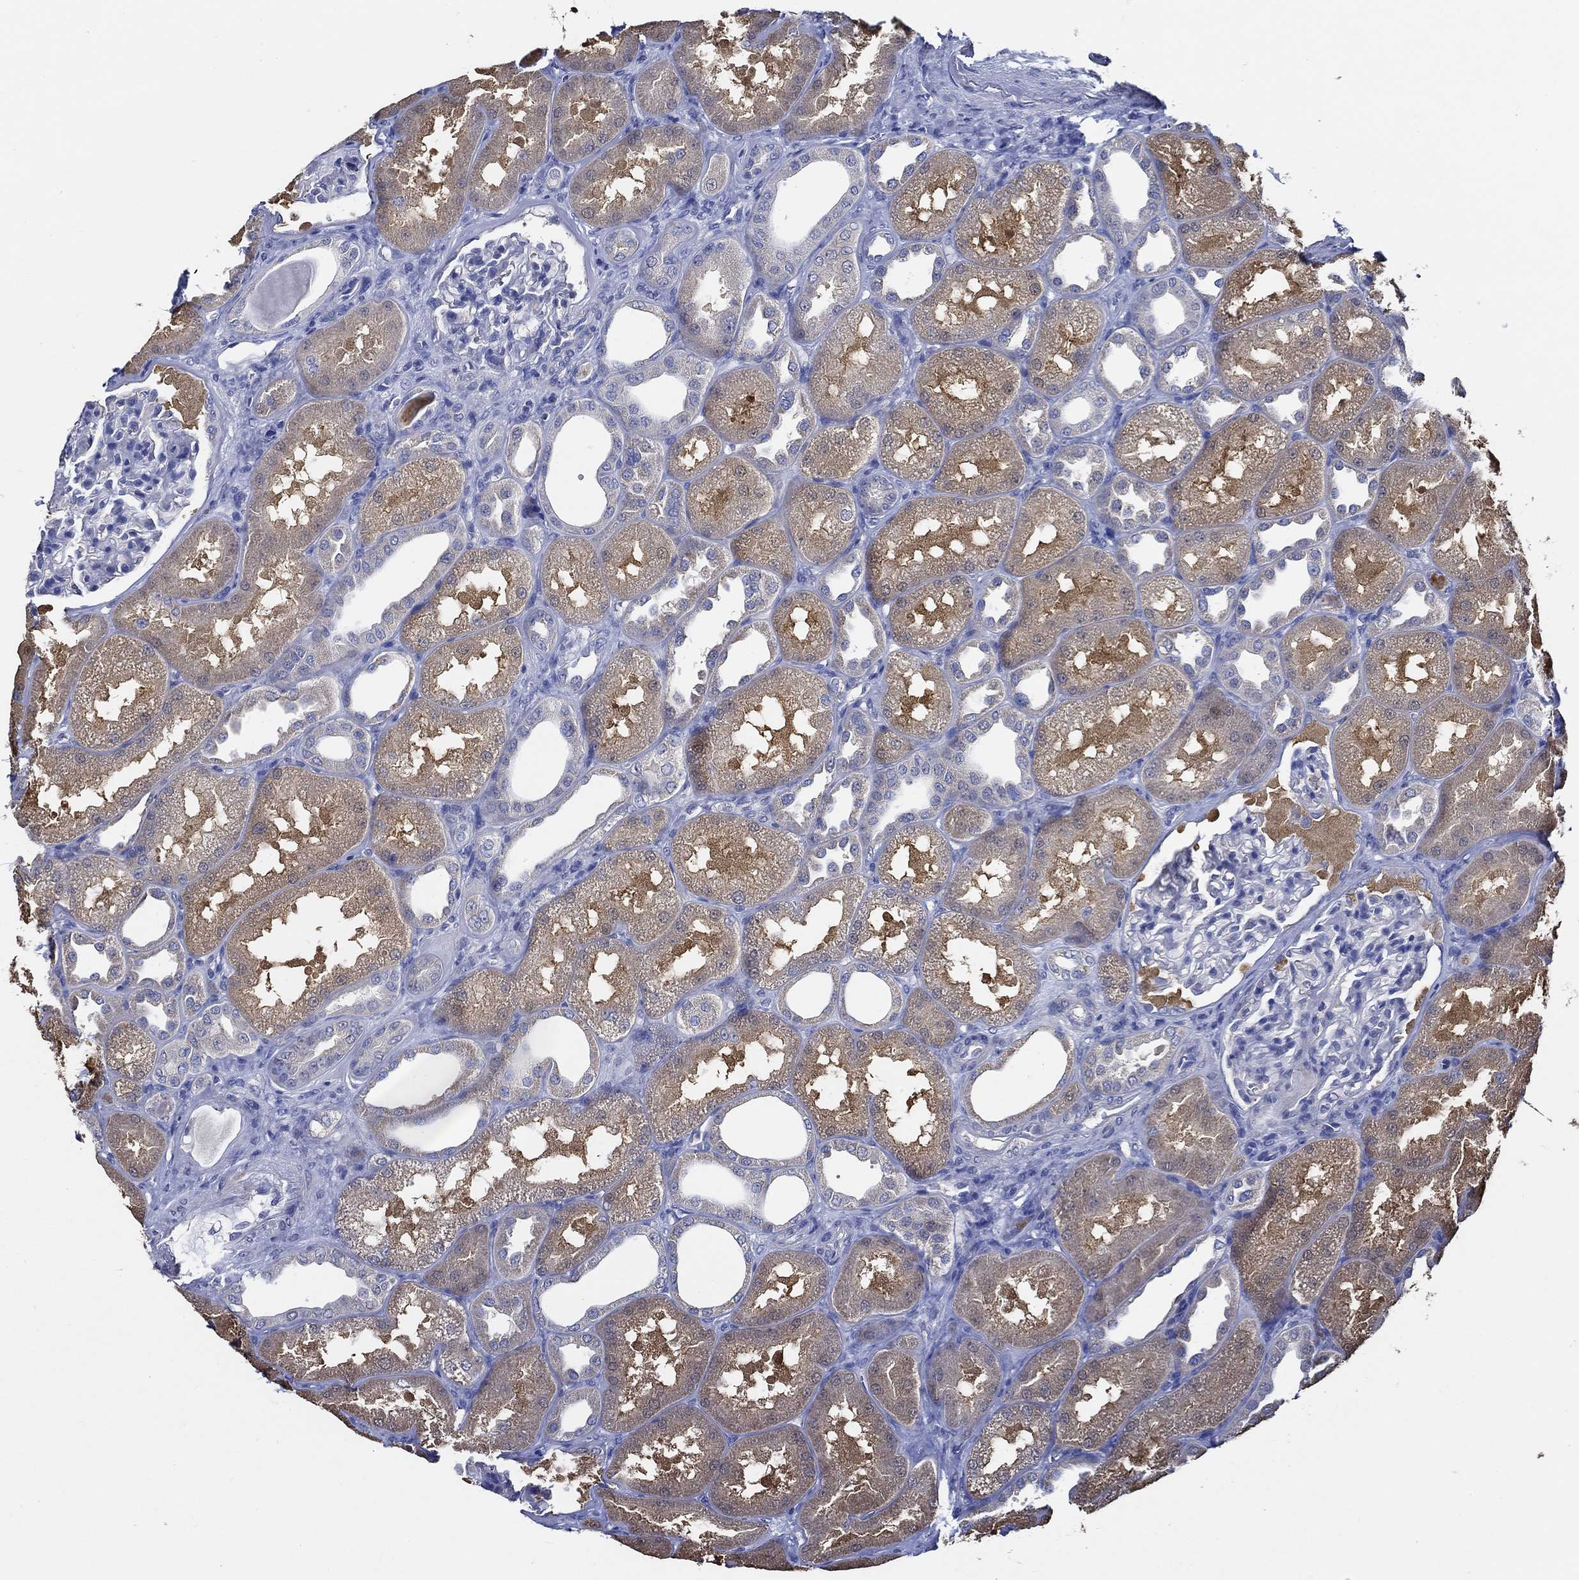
{"staining": {"intensity": "negative", "quantity": "none", "location": "none"}, "tissue": "kidney", "cell_type": "Cells in glomeruli", "image_type": "normal", "snomed": [{"axis": "morphology", "description": "Normal tissue, NOS"}, {"axis": "topography", "description": "Kidney"}], "caption": "Kidney stained for a protein using immunohistochemistry demonstrates no expression cells in glomeruli.", "gene": "DOCK3", "patient": {"sex": "male", "age": 61}}